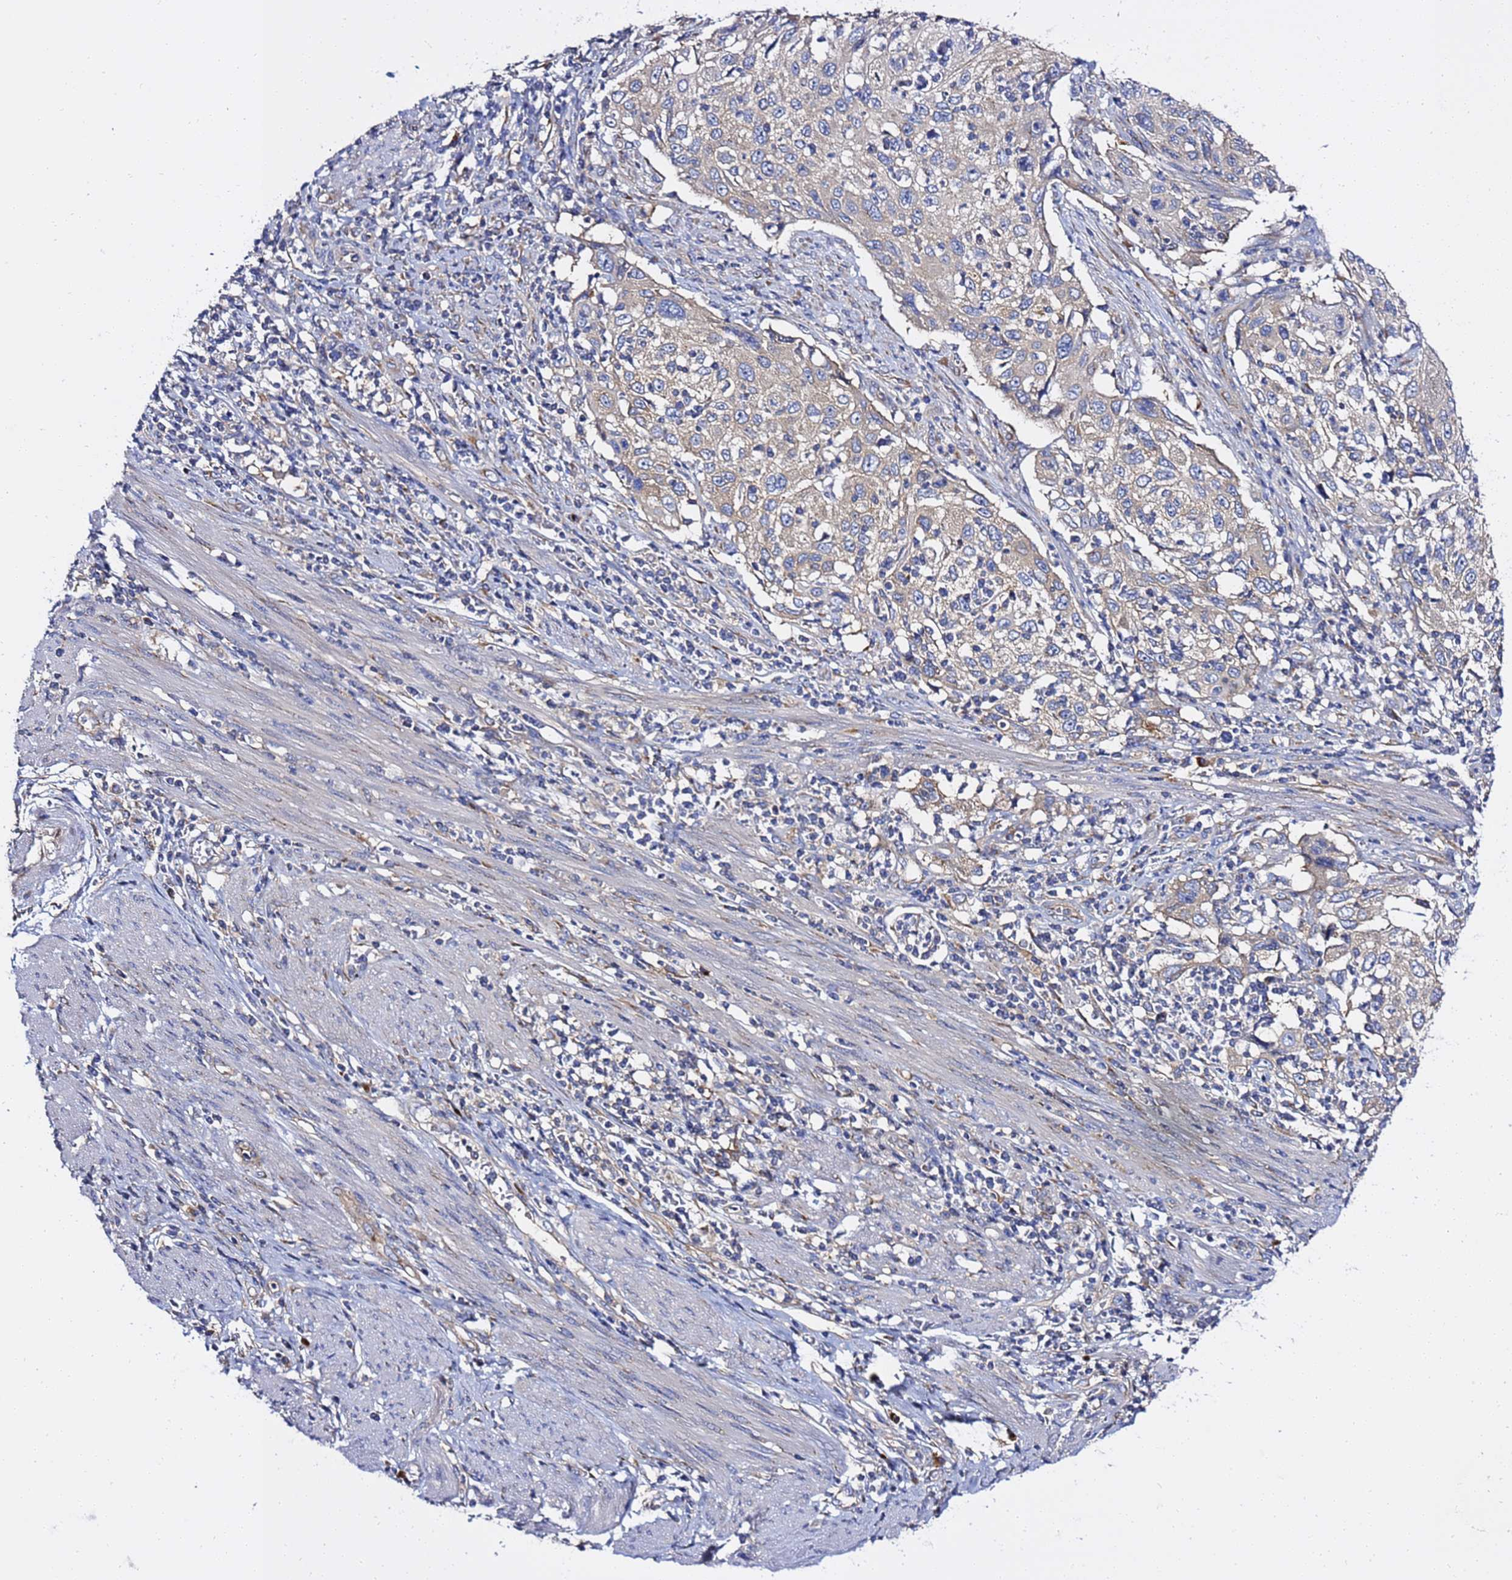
{"staining": {"intensity": "negative", "quantity": "none", "location": "none"}, "tissue": "cervical cancer", "cell_type": "Tumor cells", "image_type": "cancer", "snomed": [{"axis": "morphology", "description": "Squamous cell carcinoma, NOS"}, {"axis": "topography", "description": "Cervix"}], "caption": "This histopathology image is of cervical cancer stained with immunohistochemistry (IHC) to label a protein in brown with the nuclei are counter-stained blue. There is no expression in tumor cells.", "gene": "ANAPC1", "patient": {"sex": "female", "age": 70}}